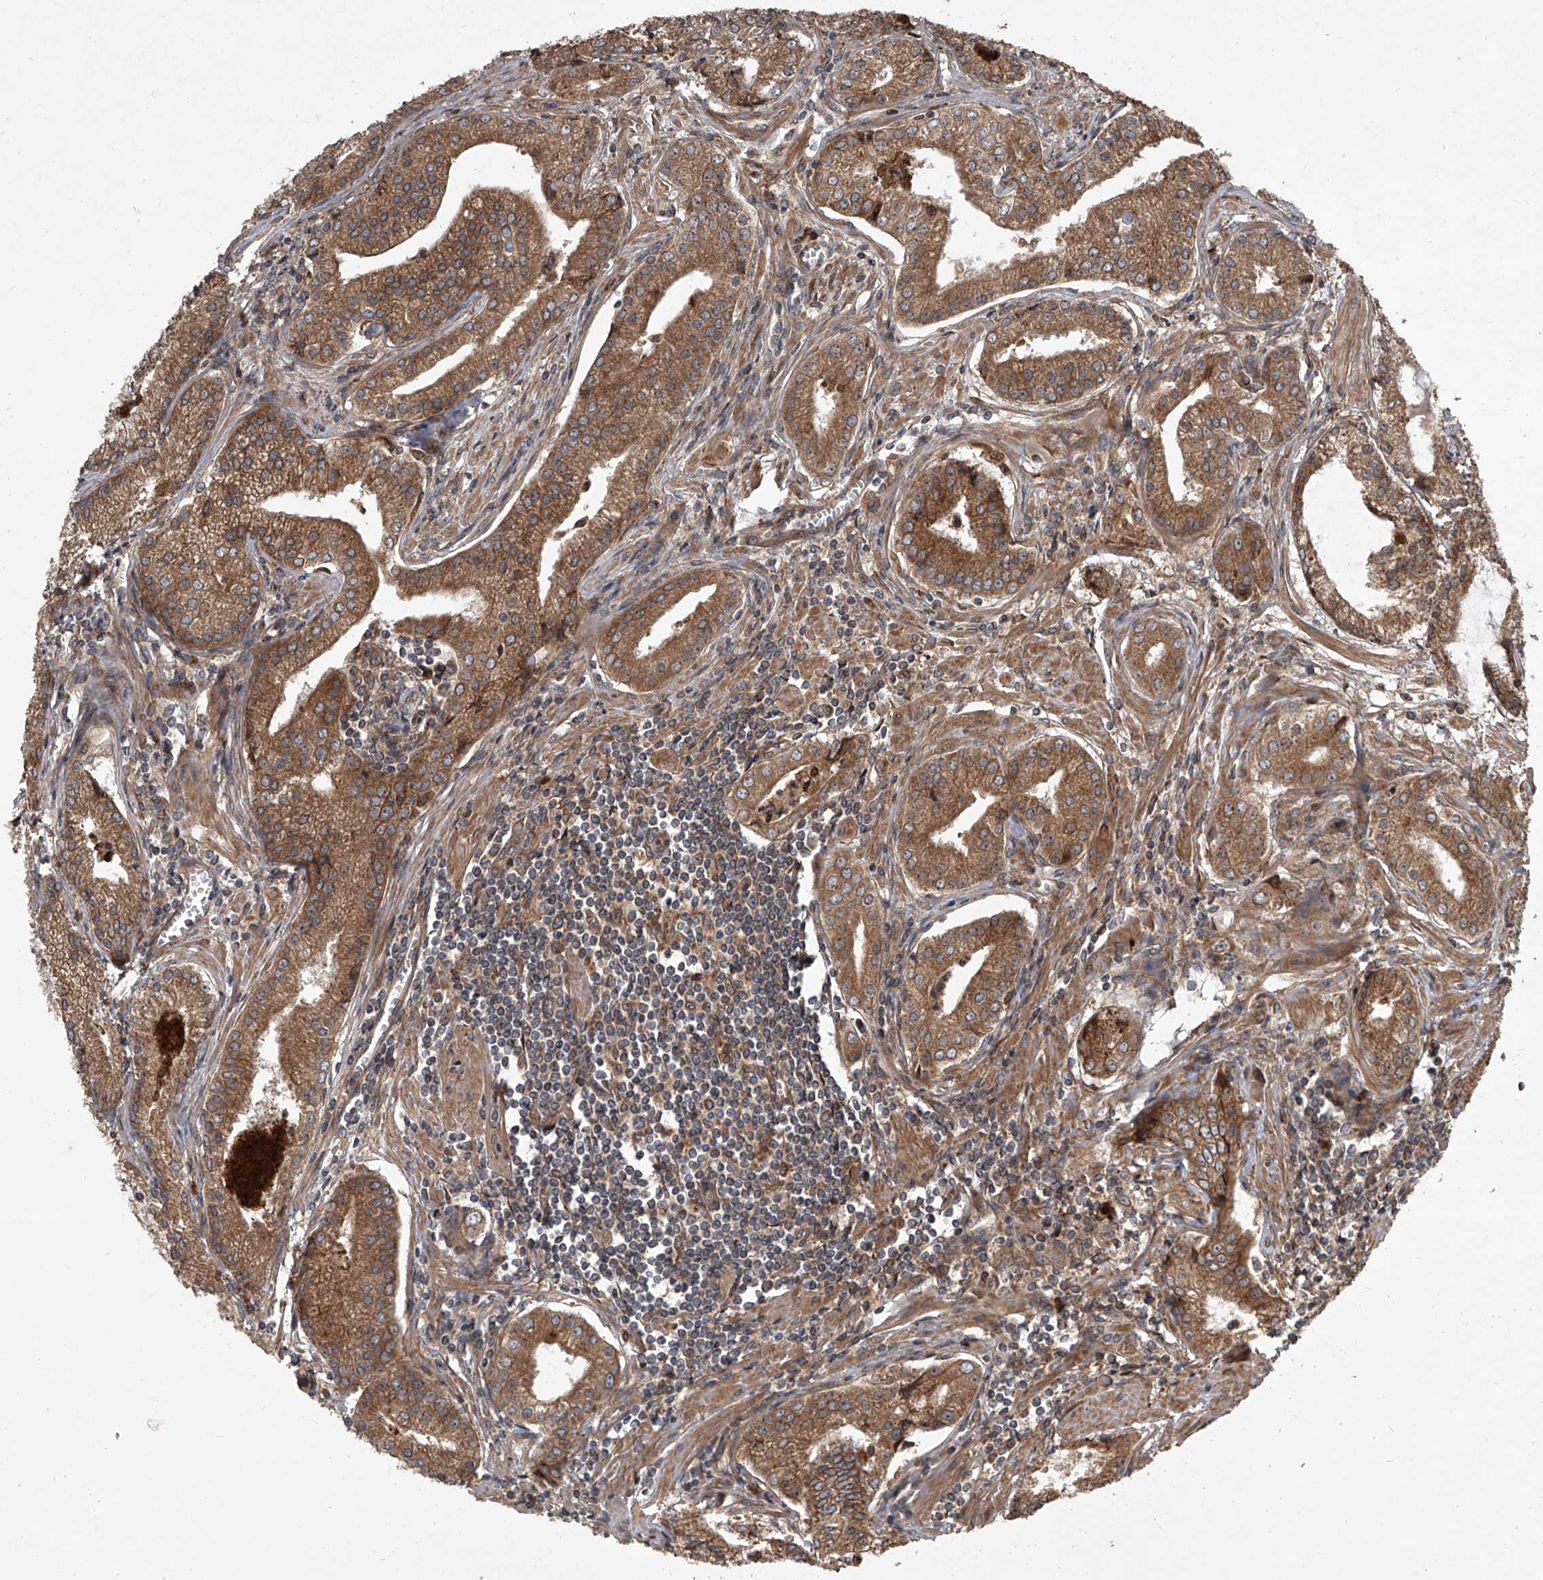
{"staining": {"intensity": "moderate", "quantity": ">75%", "location": "cytoplasmic/membranous"}, "tissue": "prostate cancer", "cell_type": "Tumor cells", "image_type": "cancer", "snomed": [{"axis": "morphology", "description": "Adenocarcinoma, Low grade"}, {"axis": "topography", "description": "Prostate"}], "caption": "Protein expression analysis of human prostate cancer reveals moderate cytoplasmic/membranous staining in about >75% of tumor cells. The protein of interest is shown in brown color, while the nuclei are stained blue.", "gene": "EVA1C", "patient": {"sex": "male", "age": 54}}